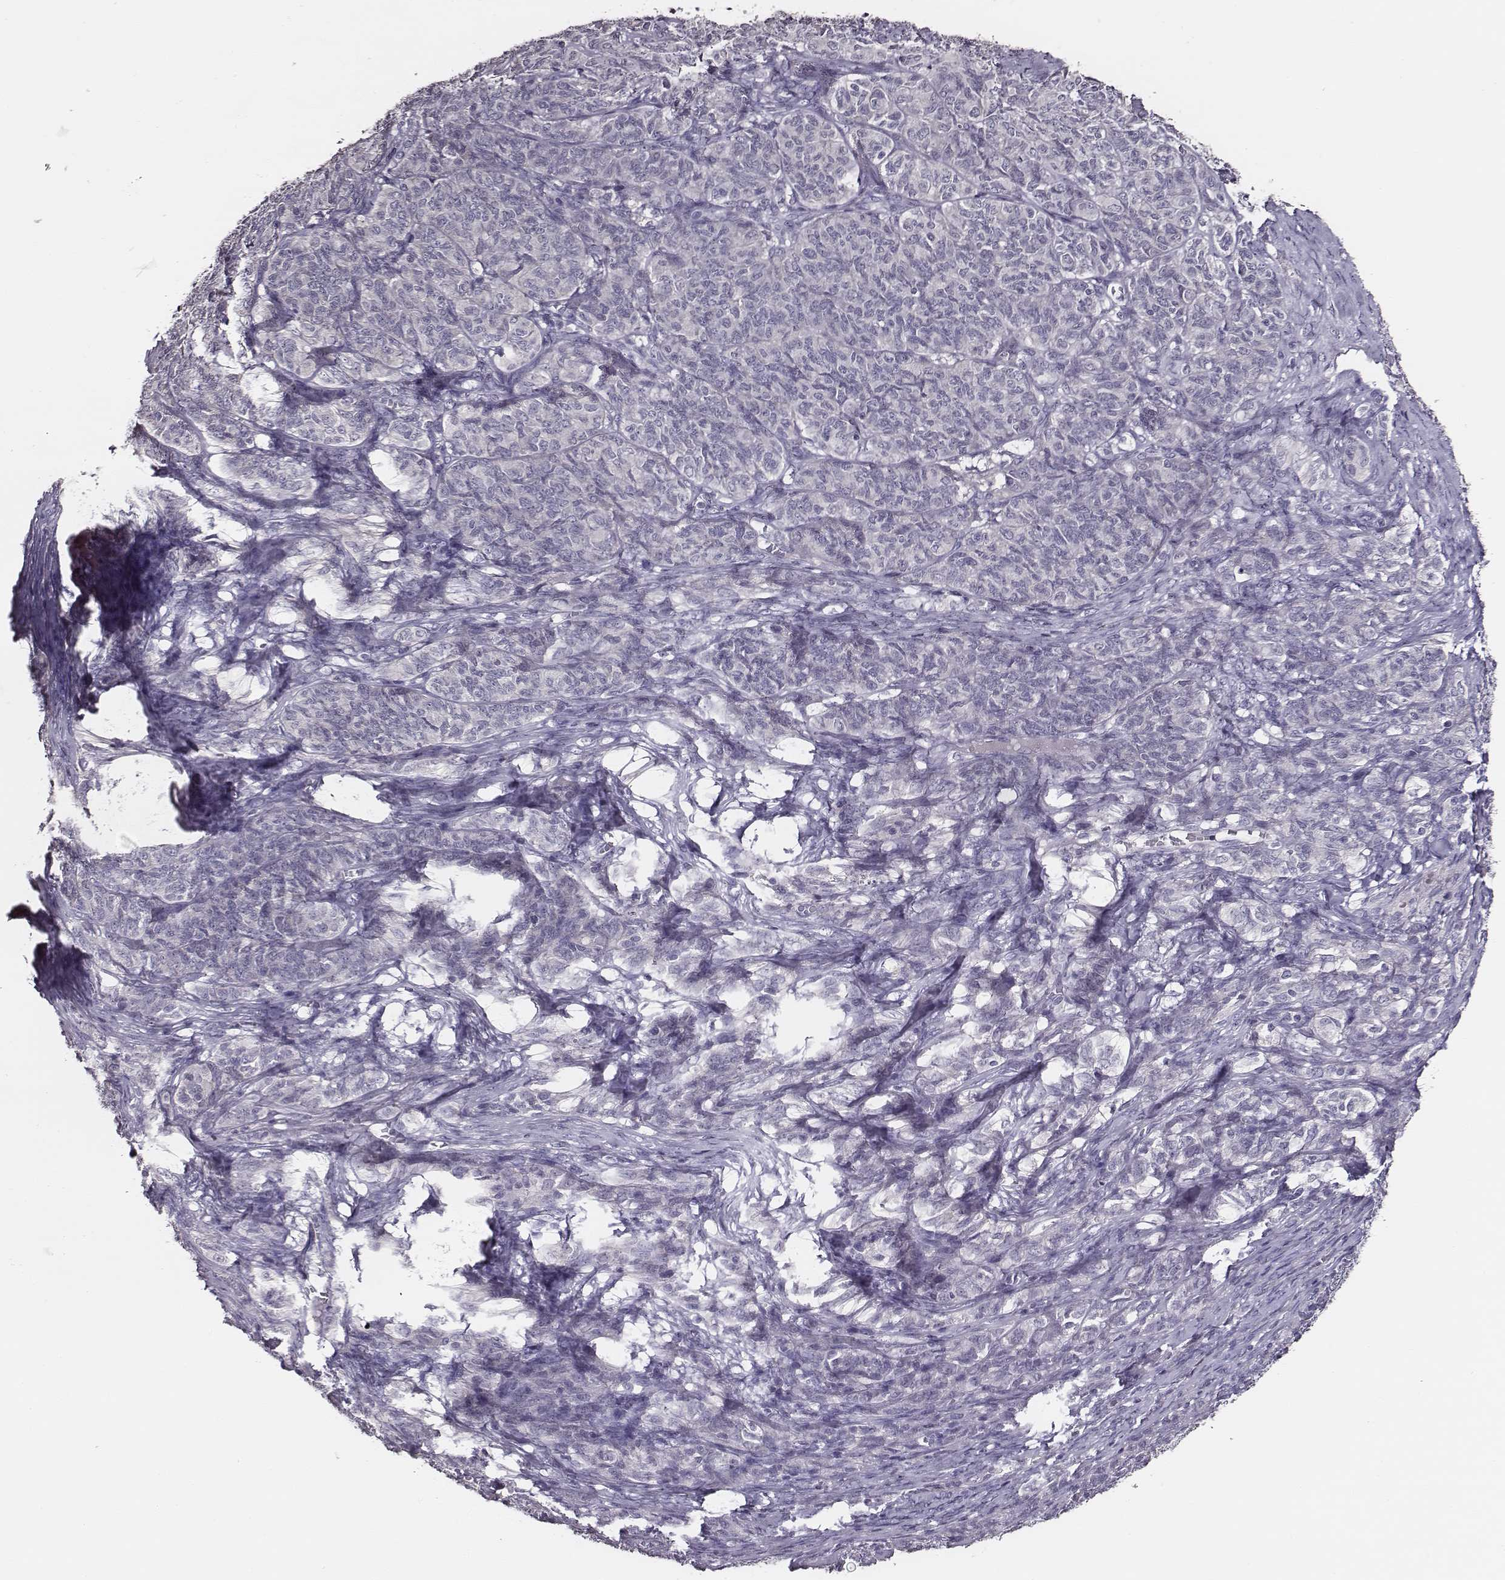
{"staining": {"intensity": "negative", "quantity": "none", "location": "none"}, "tissue": "ovarian cancer", "cell_type": "Tumor cells", "image_type": "cancer", "snomed": [{"axis": "morphology", "description": "Carcinoma, endometroid"}, {"axis": "topography", "description": "Ovary"}], "caption": "A photomicrograph of human ovarian endometroid carcinoma is negative for staining in tumor cells.", "gene": "AADAT", "patient": {"sex": "female", "age": 80}}